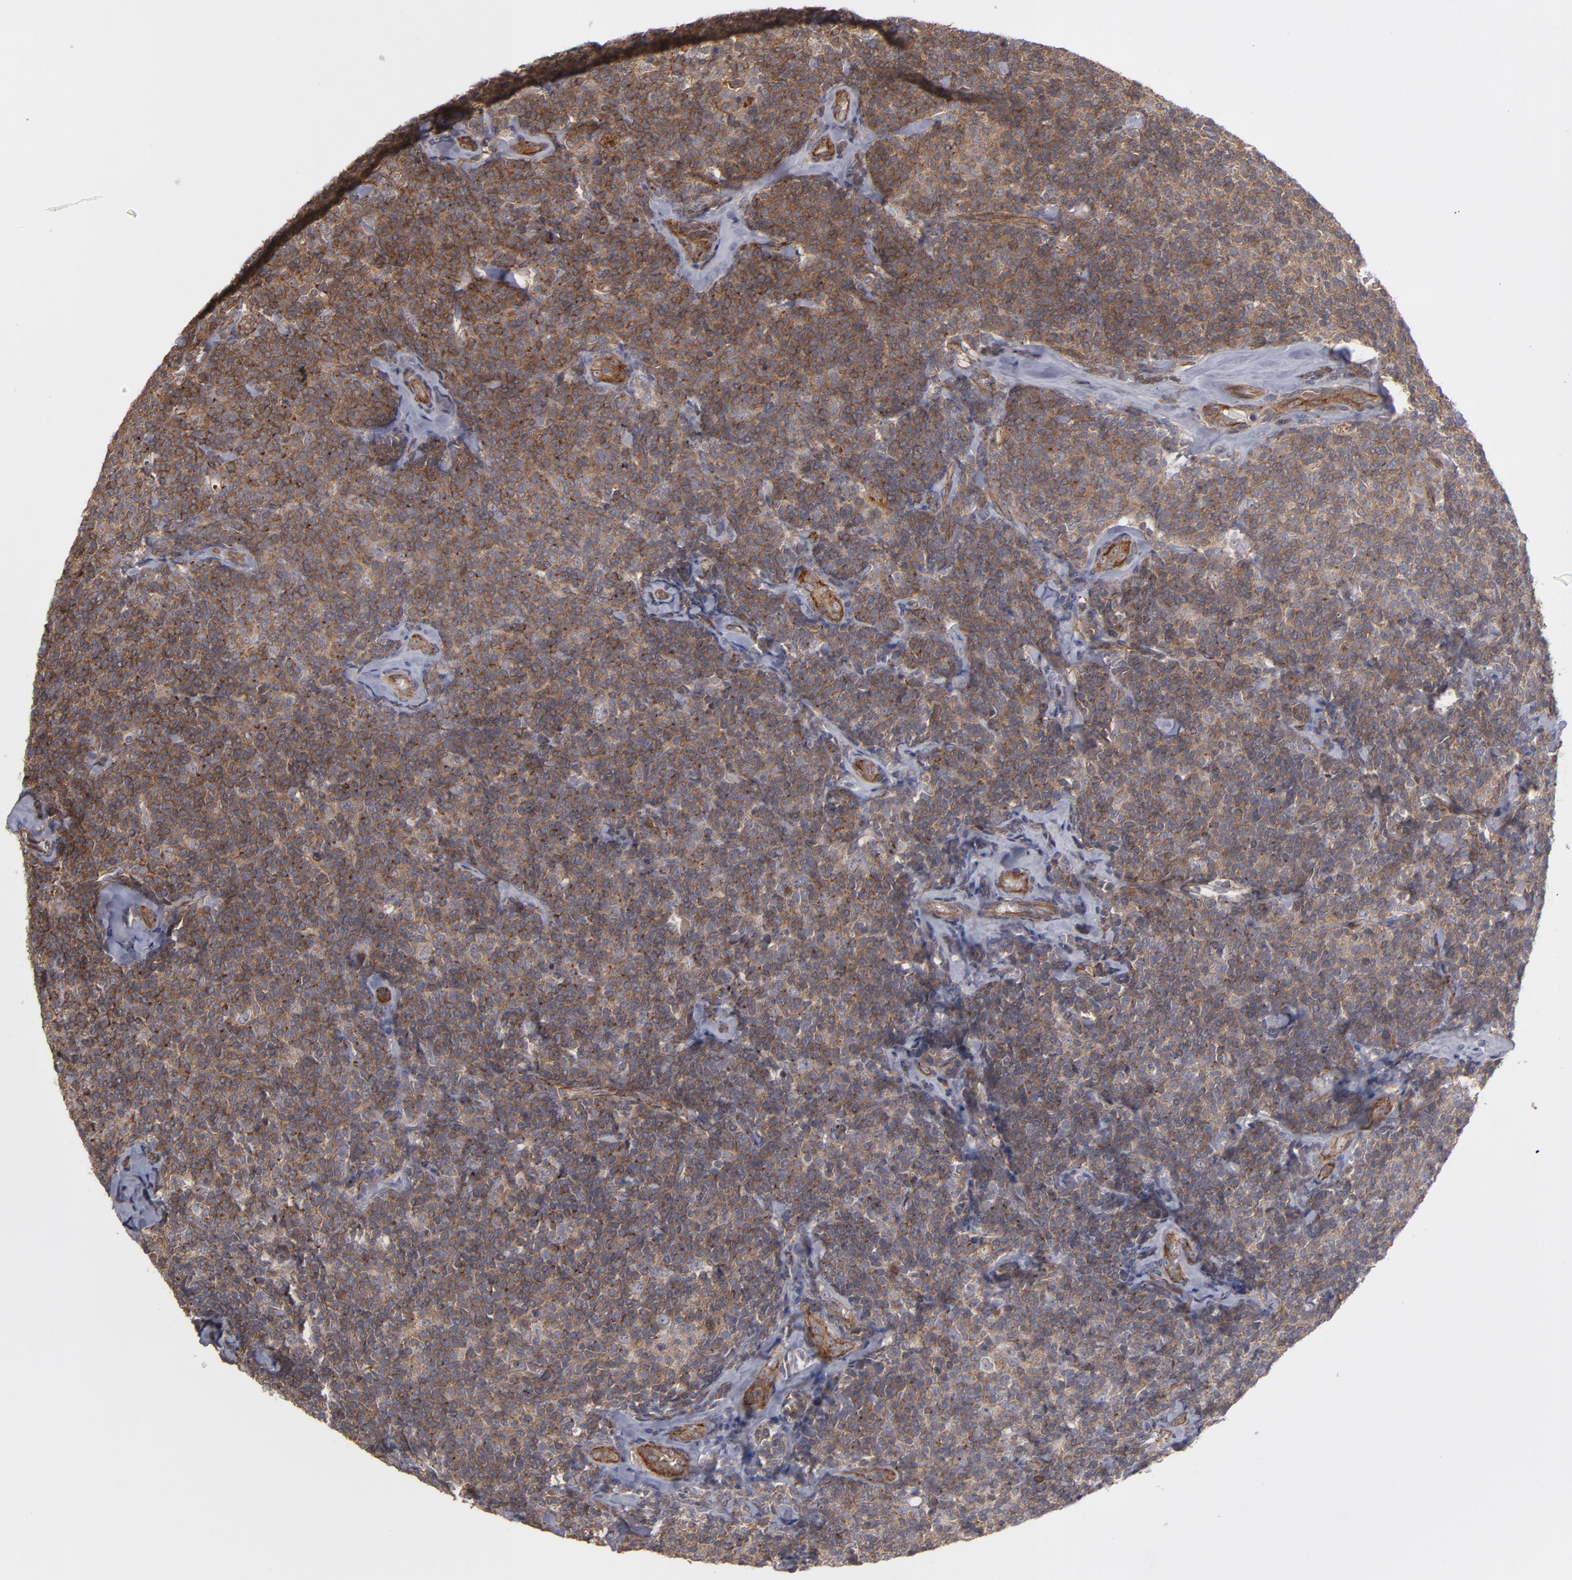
{"staining": {"intensity": "moderate", "quantity": "25%-75%", "location": "cytoplasmic/membranous"}, "tissue": "lymphoma", "cell_type": "Tumor cells", "image_type": "cancer", "snomed": [{"axis": "morphology", "description": "Malignant lymphoma, non-Hodgkin's type, Low grade"}, {"axis": "topography", "description": "Lymph node"}], "caption": "A brown stain highlights moderate cytoplasmic/membranous expression of a protein in lymphoma tumor cells.", "gene": "TJP1", "patient": {"sex": "female", "age": 56}}